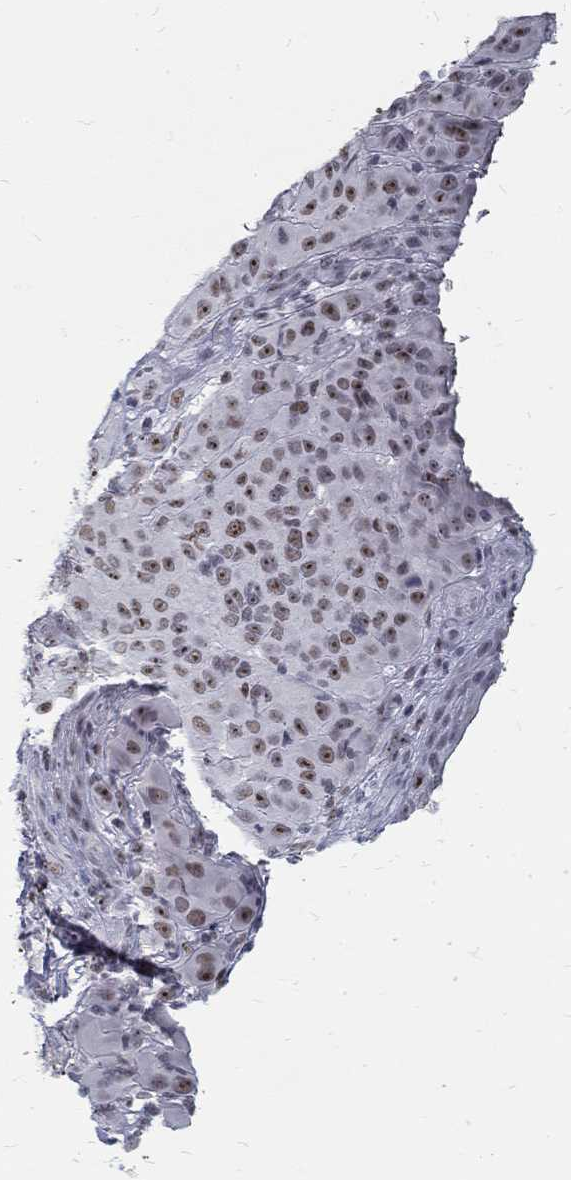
{"staining": {"intensity": "moderate", "quantity": "25%-75%", "location": "nuclear"}, "tissue": "melanoma", "cell_type": "Tumor cells", "image_type": "cancer", "snomed": [{"axis": "morphology", "description": "Malignant melanoma, NOS"}, {"axis": "topography", "description": "Skin"}], "caption": "Immunohistochemistry histopathology image of melanoma stained for a protein (brown), which exhibits medium levels of moderate nuclear expression in about 25%-75% of tumor cells.", "gene": "SNORC", "patient": {"sex": "female", "age": 87}}